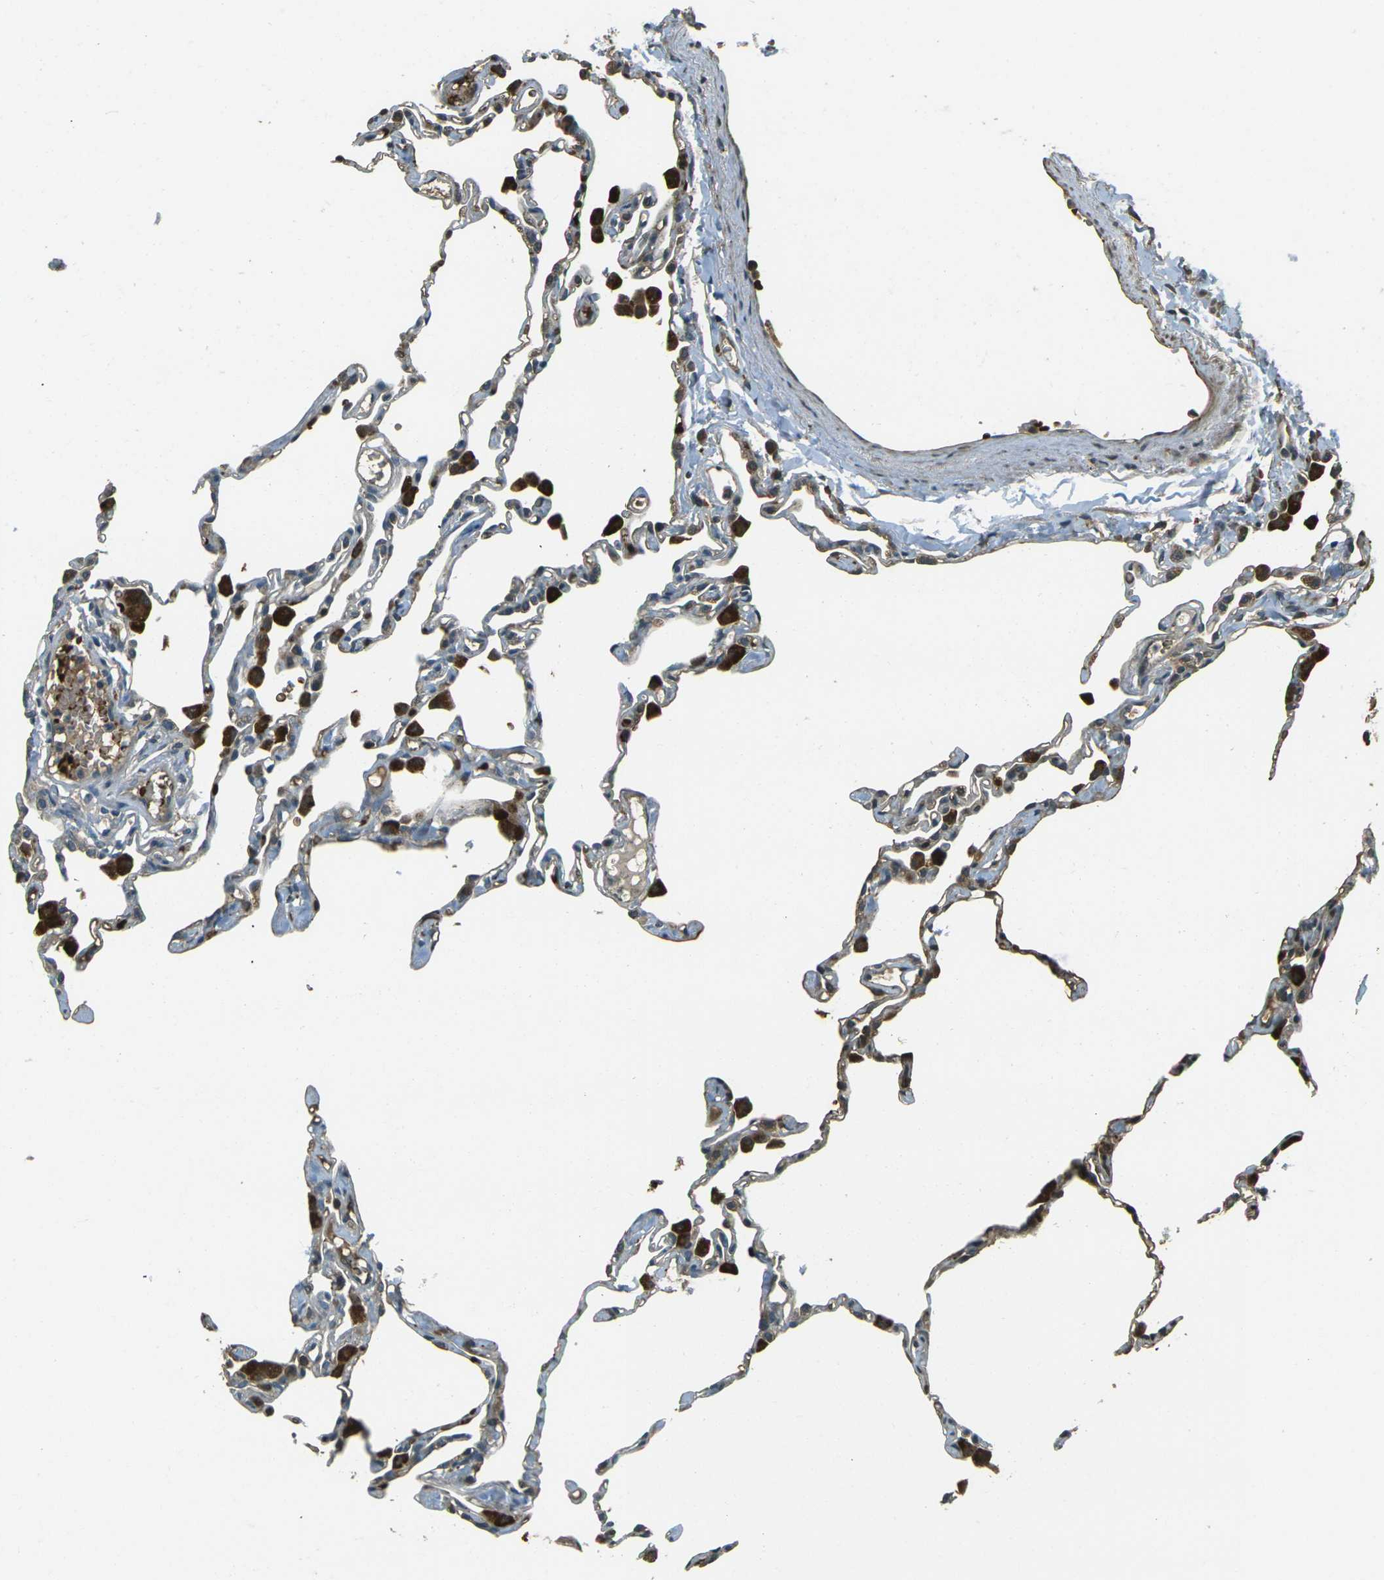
{"staining": {"intensity": "weak", "quantity": "25%-75%", "location": "cytoplasmic/membranous"}, "tissue": "lung", "cell_type": "Alveolar cells", "image_type": "normal", "snomed": [{"axis": "morphology", "description": "Normal tissue, NOS"}, {"axis": "topography", "description": "Lung"}], "caption": "Lung stained with DAB immunohistochemistry displays low levels of weak cytoplasmic/membranous positivity in approximately 25%-75% of alveolar cells. The protein is stained brown, and the nuclei are stained in blue (DAB (3,3'-diaminobenzidine) IHC with brightfield microscopy, high magnification).", "gene": "TOR1A", "patient": {"sex": "female", "age": 49}}